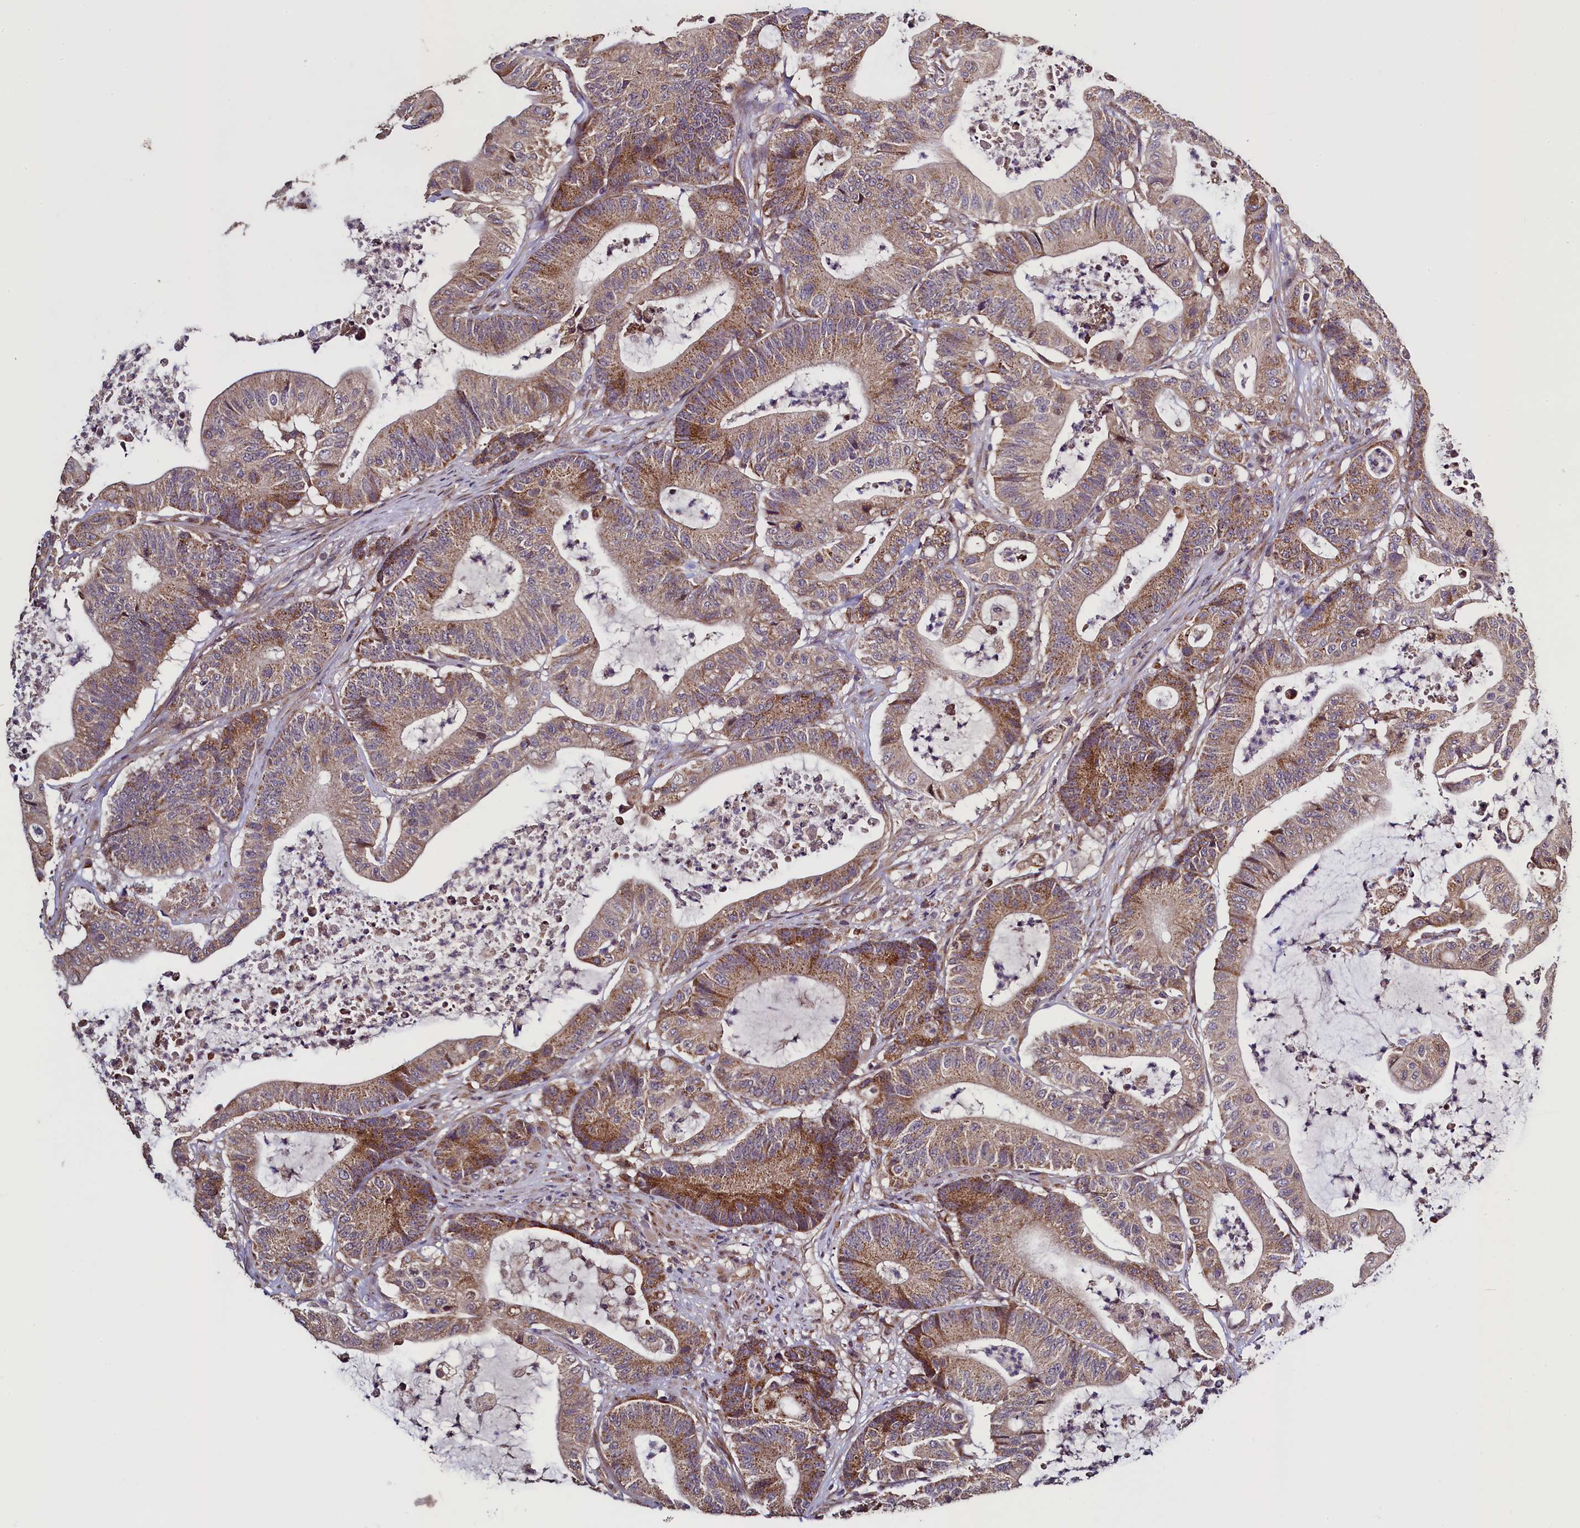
{"staining": {"intensity": "moderate", "quantity": ">75%", "location": "cytoplasmic/membranous"}, "tissue": "colorectal cancer", "cell_type": "Tumor cells", "image_type": "cancer", "snomed": [{"axis": "morphology", "description": "Adenocarcinoma, NOS"}, {"axis": "topography", "description": "Colon"}], "caption": "IHC staining of colorectal cancer, which demonstrates medium levels of moderate cytoplasmic/membranous expression in about >75% of tumor cells indicating moderate cytoplasmic/membranous protein staining. The staining was performed using DAB (3,3'-diaminobenzidine) (brown) for protein detection and nuclei were counterstained in hematoxylin (blue).", "gene": "RBFA", "patient": {"sex": "female", "age": 84}}